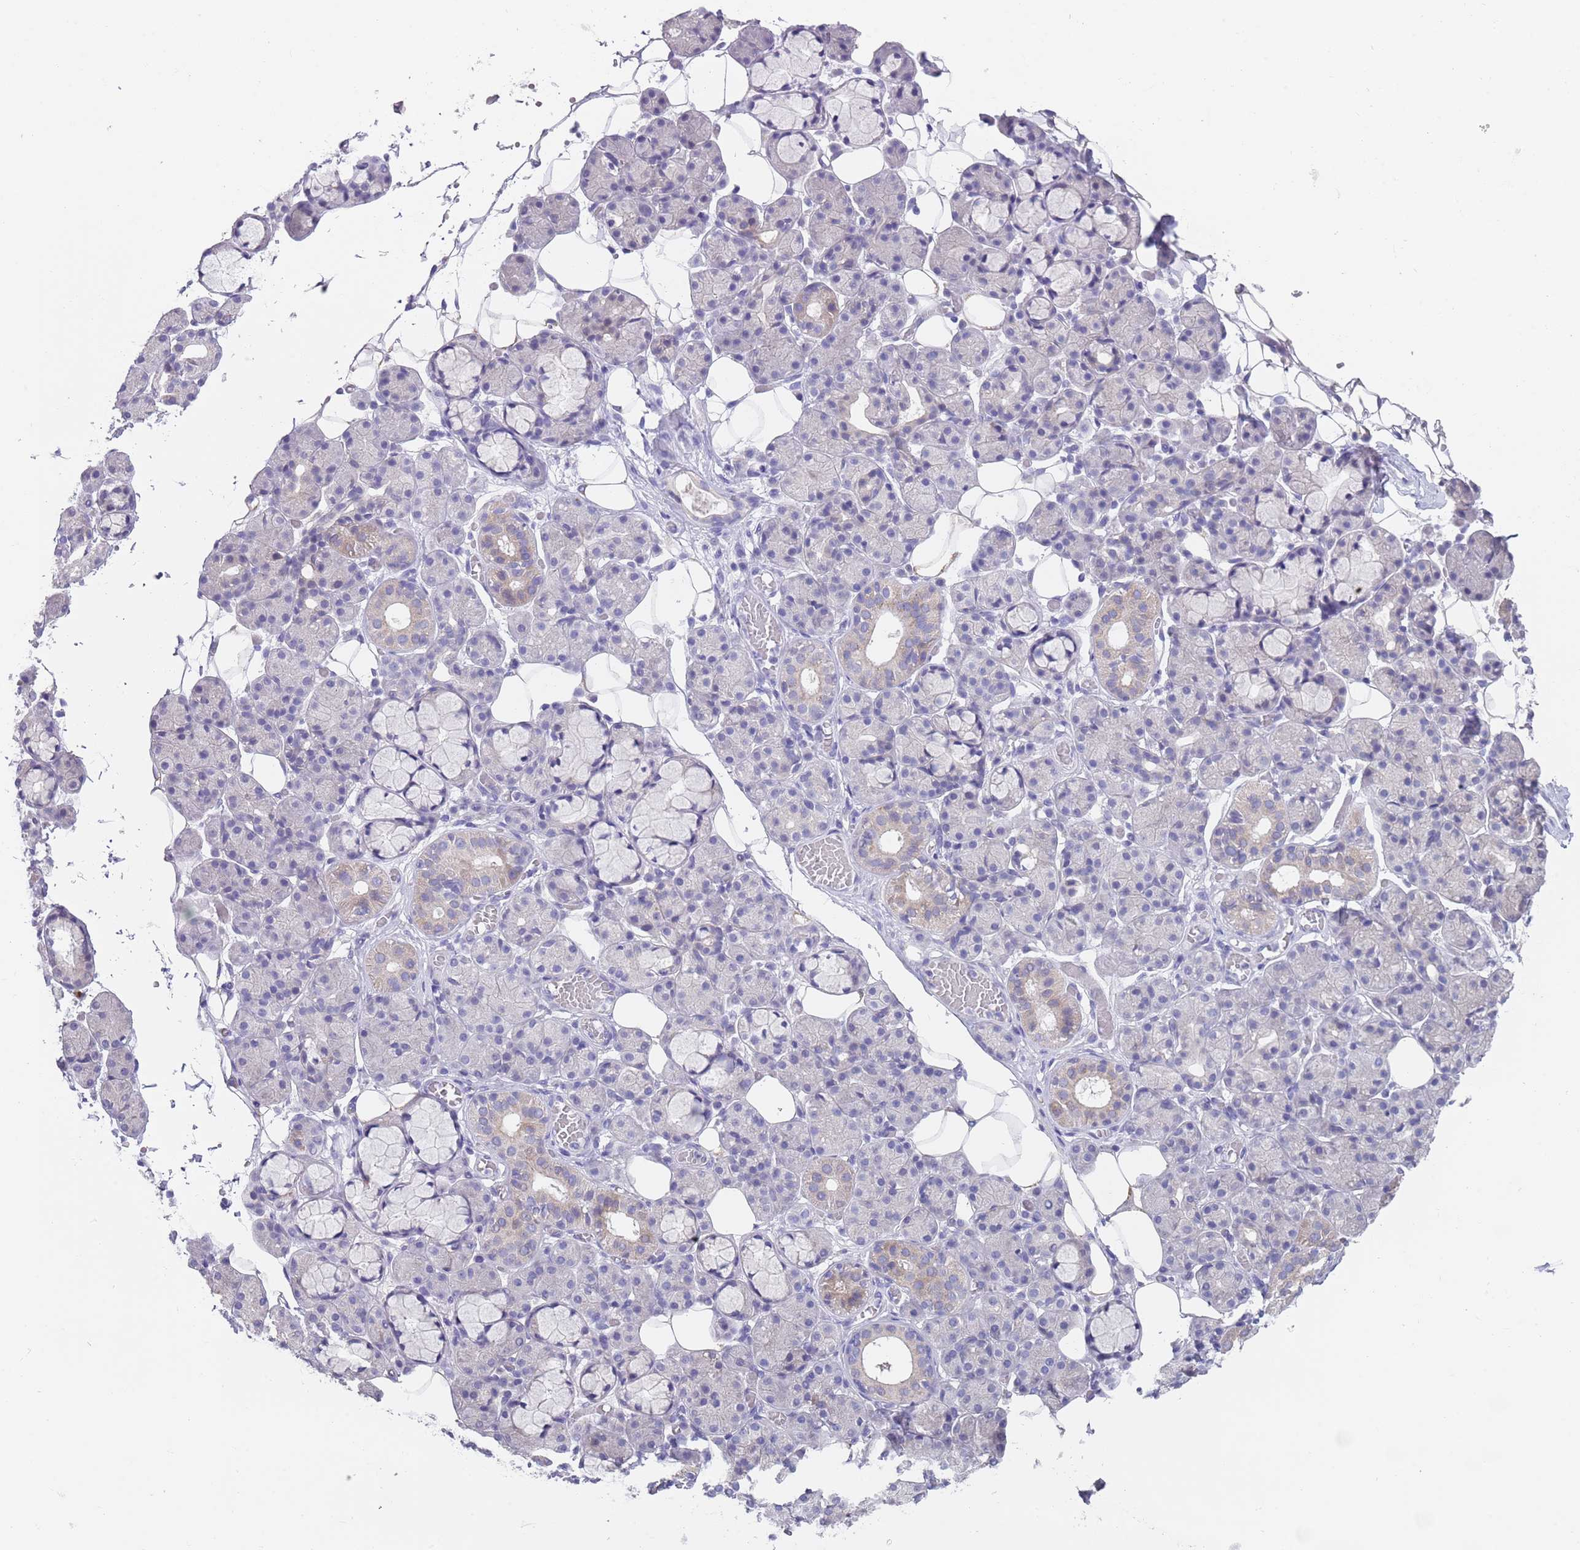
{"staining": {"intensity": "weak", "quantity": "<25%", "location": "cytoplasmic/membranous"}, "tissue": "salivary gland", "cell_type": "Glandular cells", "image_type": "normal", "snomed": [{"axis": "morphology", "description": "Normal tissue, NOS"}, {"axis": "topography", "description": "Salivary gland"}], "caption": "Immunohistochemistry (IHC) of unremarkable human salivary gland exhibits no positivity in glandular cells.", "gene": "SPIRE2", "patient": {"sex": "male", "age": 63}}